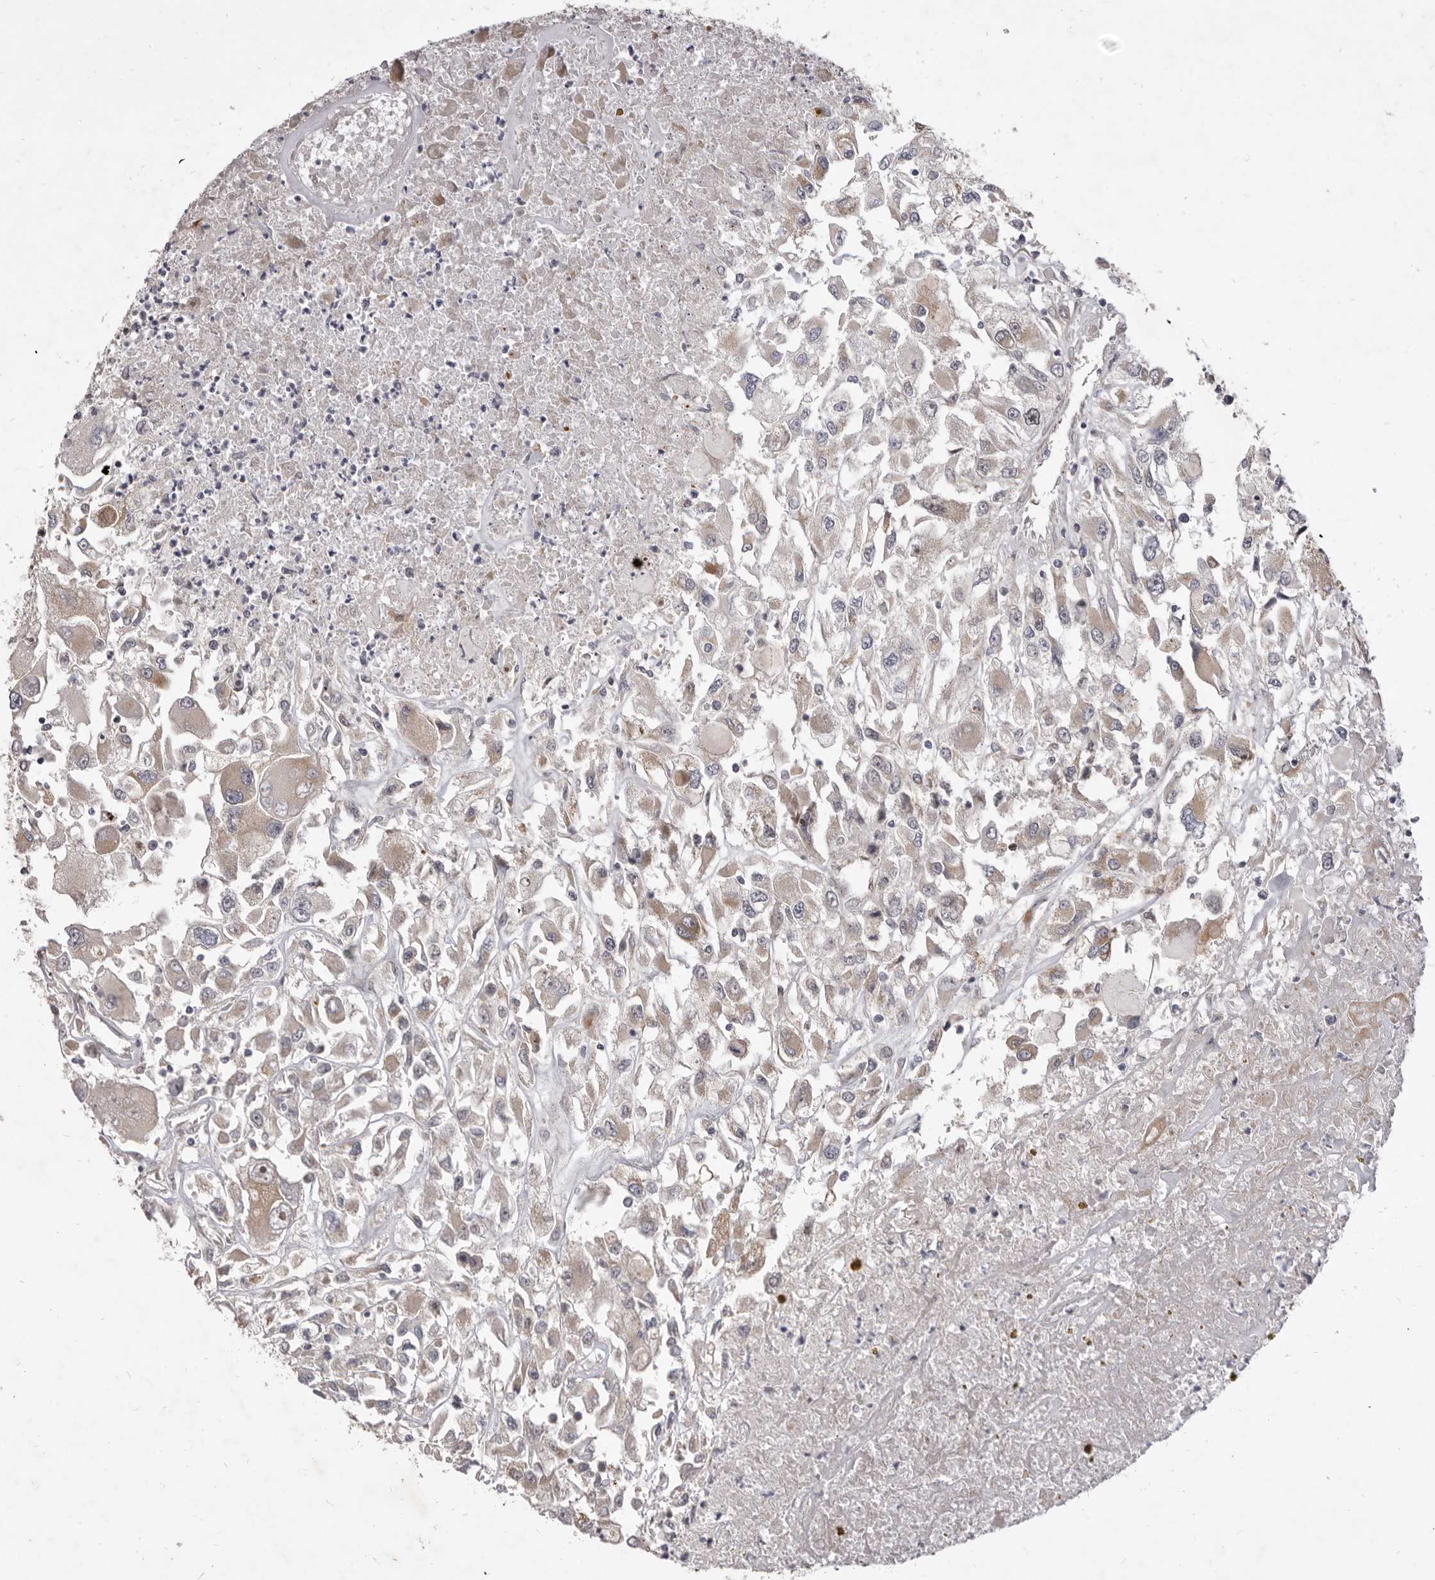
{"staining": {"intensity": "weak", "quantity": "<25%", "location": "cytoplasmic/membranous"}, "tissue": "renal cancer", "cell_type": "Tumor cells", "image_type": "cancer", "snomed": [{"axis": "morphology", "description": "Adenocarcinoma, NOS"}, {"axis": "topography", "description": "Kidney"}], "caption": "Tumor cells show no significant protein positivity in renal cancer (adenocarcinoma).", "gene": "TBC1D8B", "patient": {"sex": "female", "age": 52}}